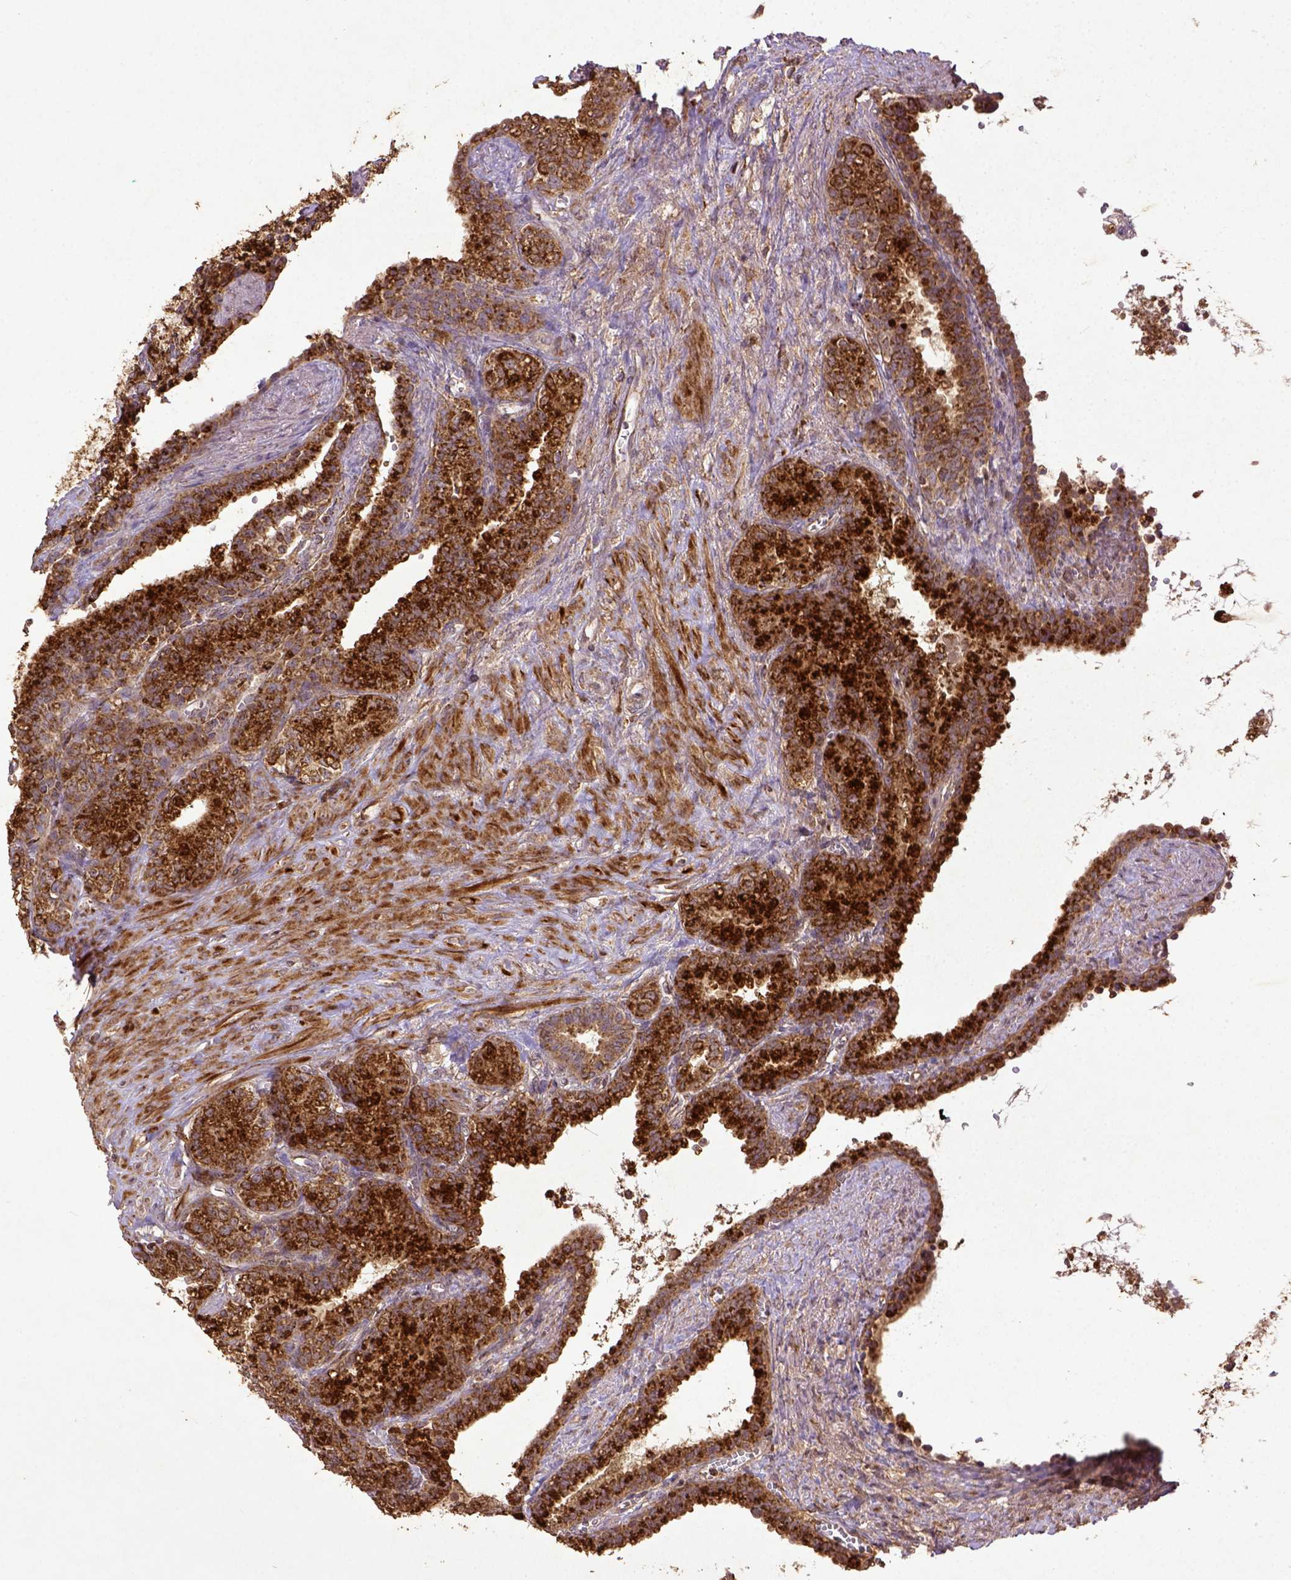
{"staining": {"intensity": "strong", "quantity": ">75%", "location": "cytoplasmic/membranous"}, "tissue": "seminal vesicle", "cell_type": "Glandular cells", "image_type": "normal", "snomed": [{"axis": "morphology", "description": "Normal tissue, NOS"}, {"axis": "morphology", "description": "Urothelial carcinoma, NOS"}, {"axis": "topography", "description": "Urinary bladder"}, {"axis": "topography", "description": "Seminal veicle"}], "caption": "Immunohistochemical staining of benign human seminal vesicle shows high levels of strong cytoplasmic/membranous staining in approximately >75% of glandular cells. Nuclei are stained in blue.", "gene": "MT", "patient": {"sex": "male", "age": 76}}